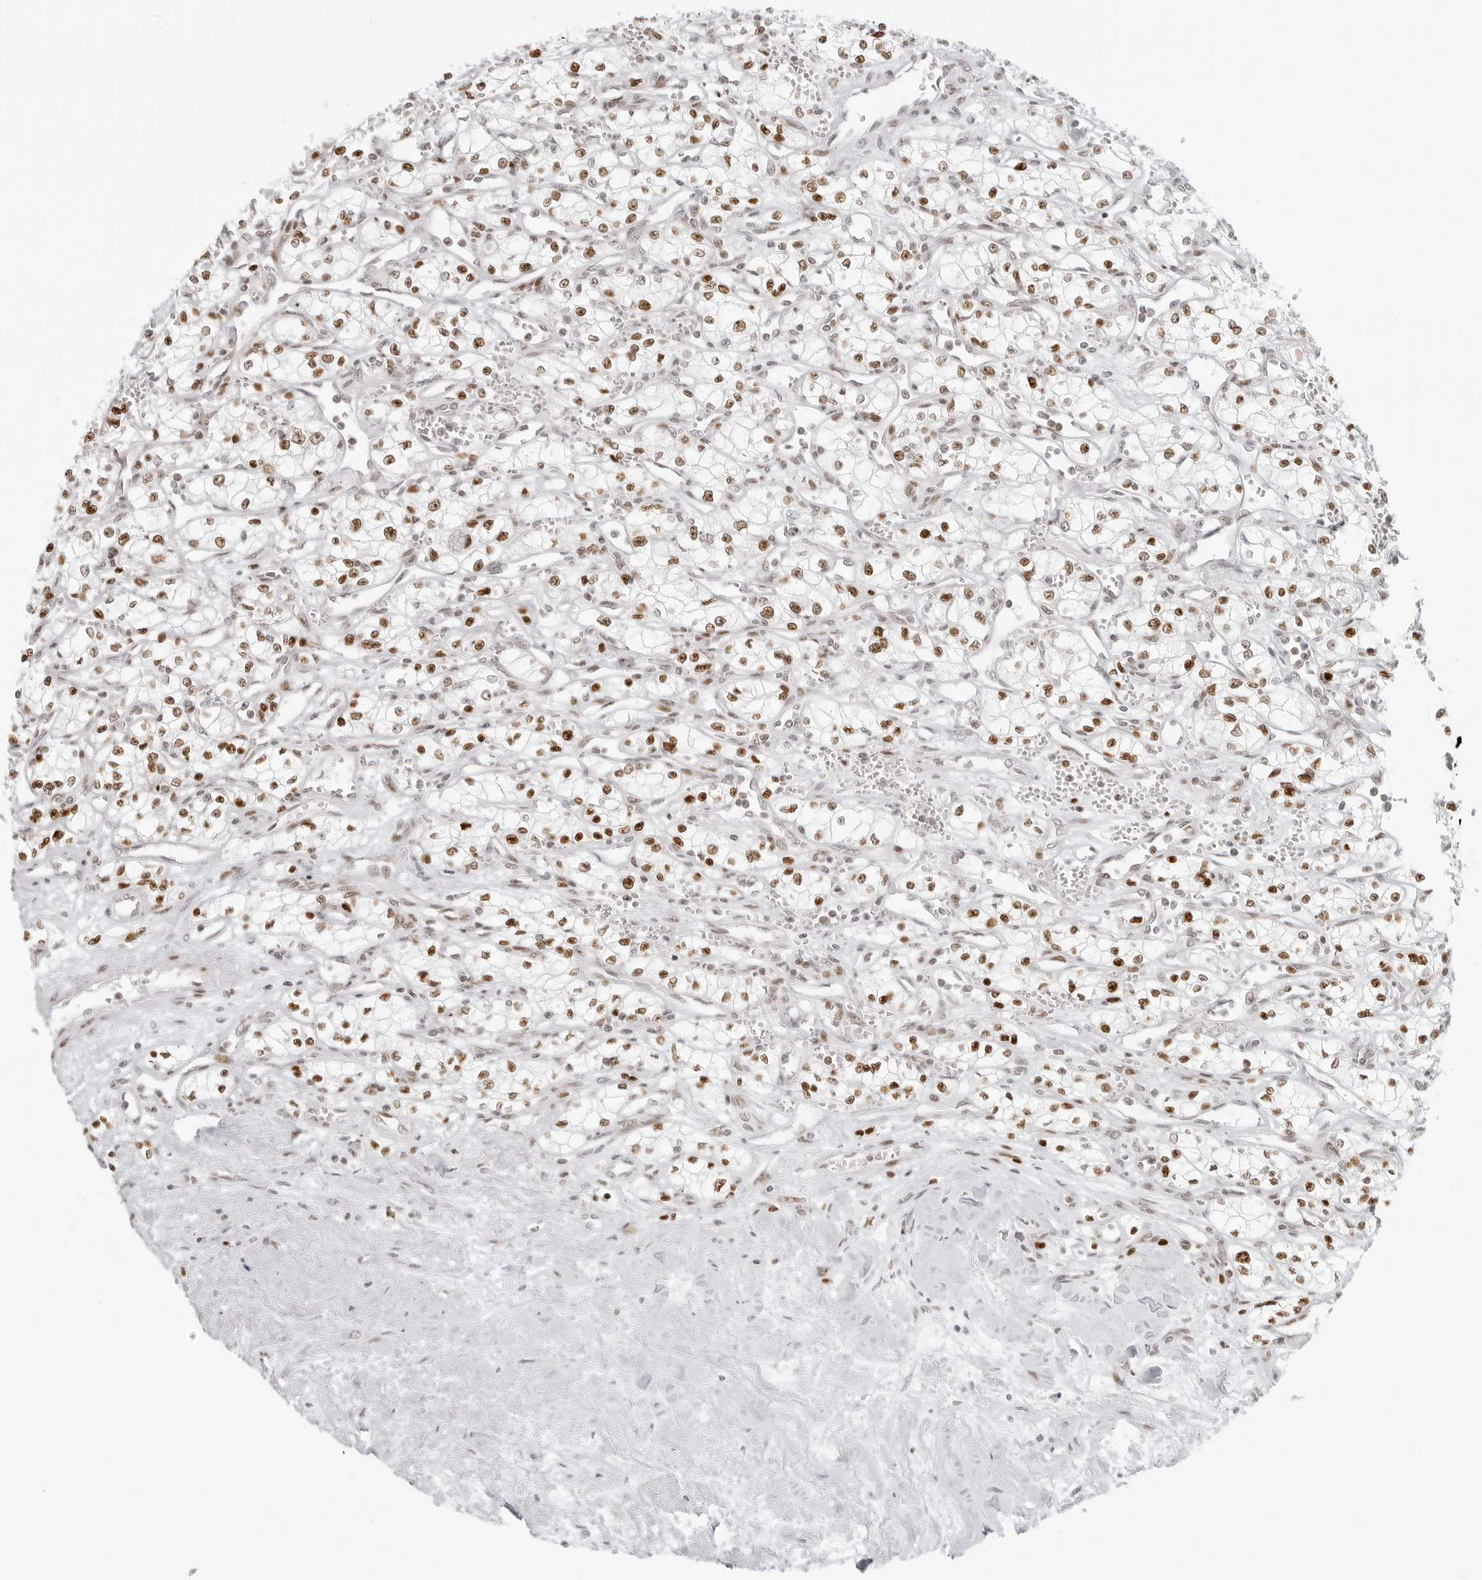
{"staining": {"intensity": "moderate", "quantity": ">75%", "location": "nuclear"}, "tissue": "renal cancer", "cell_type": "Tumor cells", "image_type": "cancer", "snomed": [{"axis": "morphology", "description": "Adenocarcinoma, NOS"}, {"axis": "topography", "description": "Kidney"}], "caption": "The histopathology image demonstrates staining of renal cancer (adenocarcinoma), revealing moderate nuclear protein expression (brown color) within tumor cells.", "gene": "RCC1", "patient": {"sex": "male", "age": 59}}